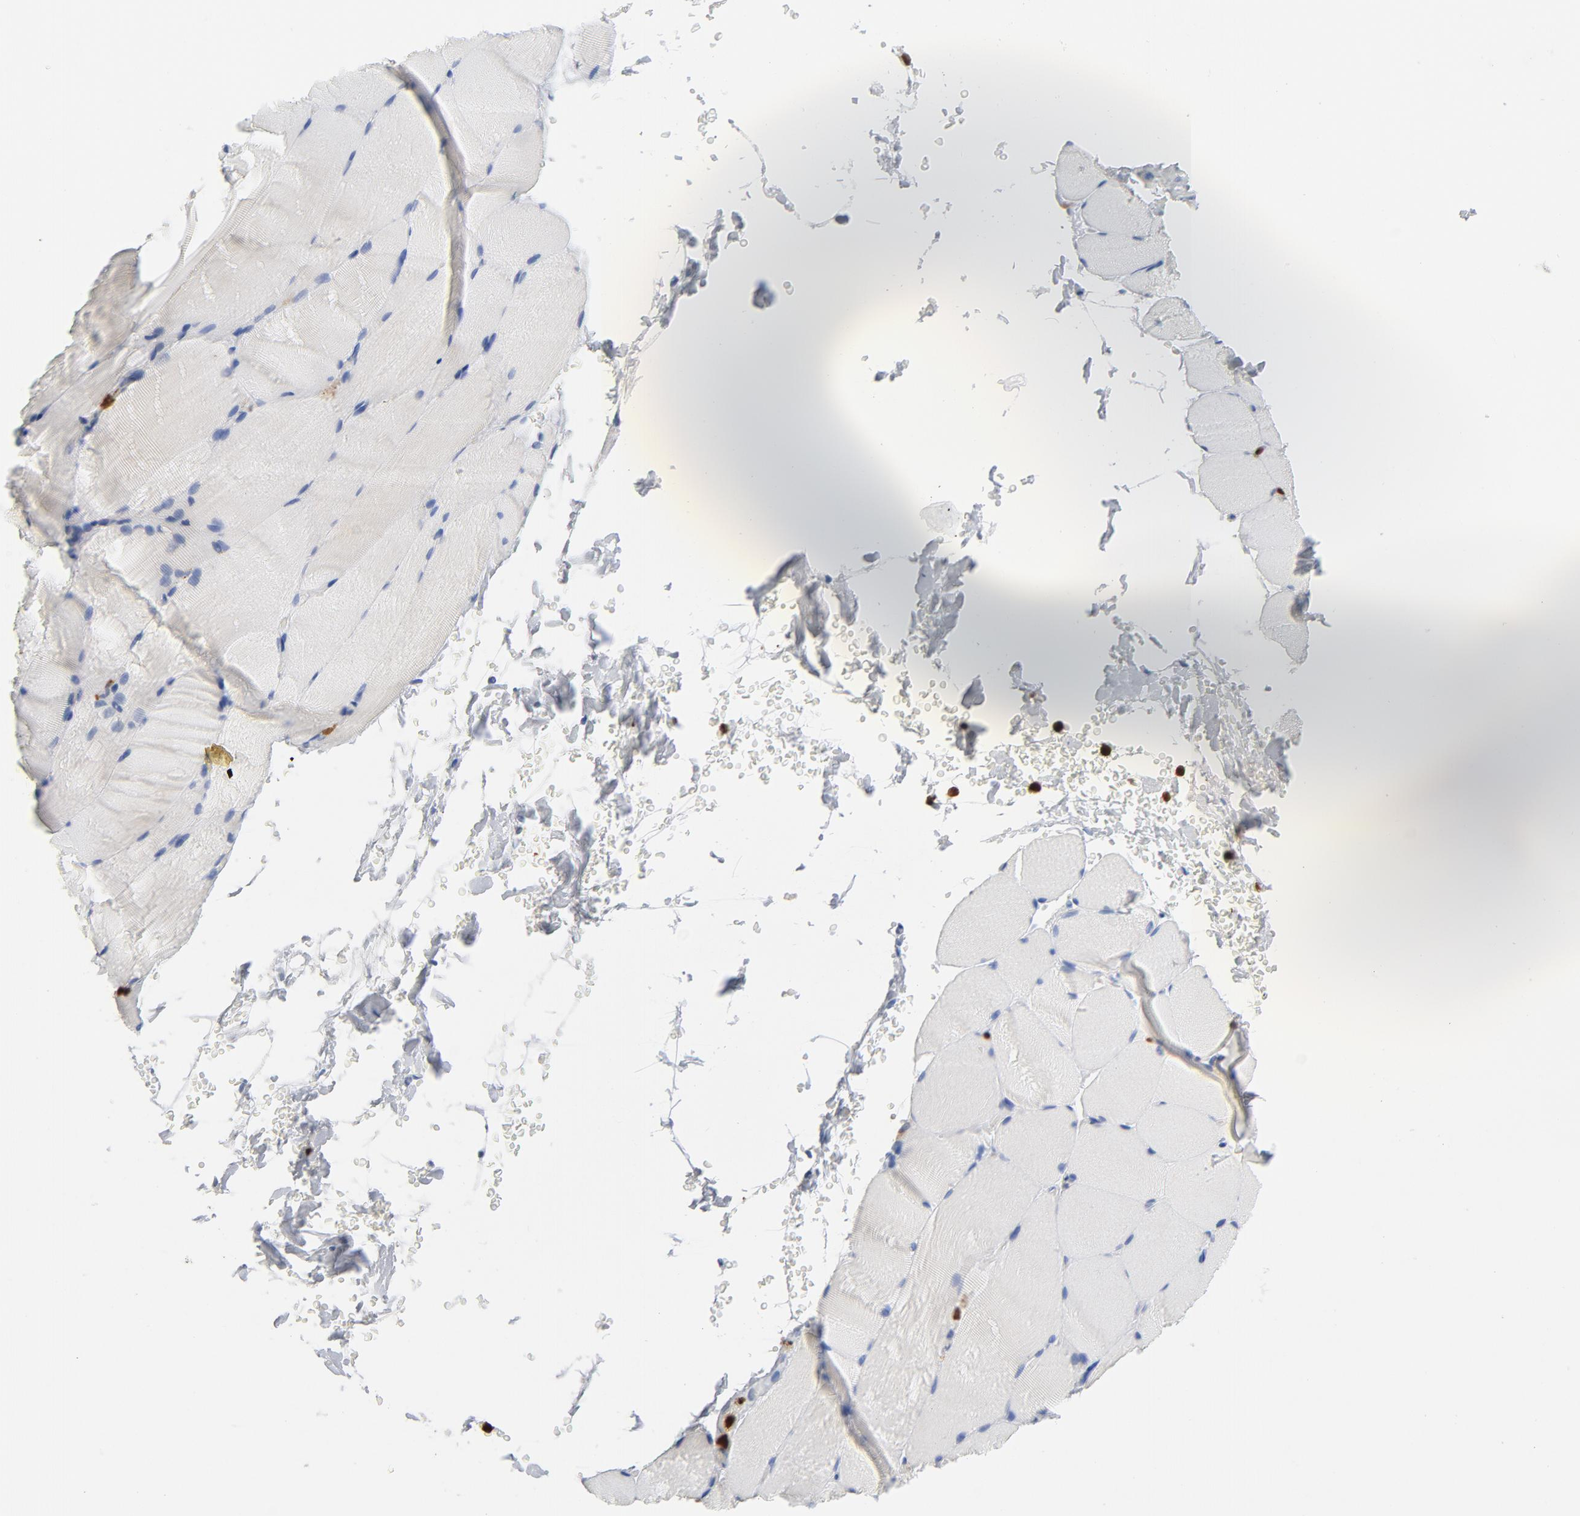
{"staining": {"intensity": "negative", "quantity": "none", "location": "none"}, "tissue": "skeletal muscle", "cell_type": "Myocytes", "image_type": "normal", "snomed": [{"axis": "morphology", "description": "Normal tissue, NOS"}, {"axis": "topography", "description": "Skeletal muscle"}, {"axis": "topography", "description": "Parathyroid gland"}], "caption": "Immunohistochemistry (IHC) histopathology image of unremarkable skeletal muscle stained for a protein (brown), which demonstrates no positivity in myocytes. The staining was performed using DAB to visualize the protein expression in brown, while the nuclei were stained in blue with hematoxylin (Magnification: 20x).", "gene": "NCF1", "patient": {"sex": "female", "age": 37}}